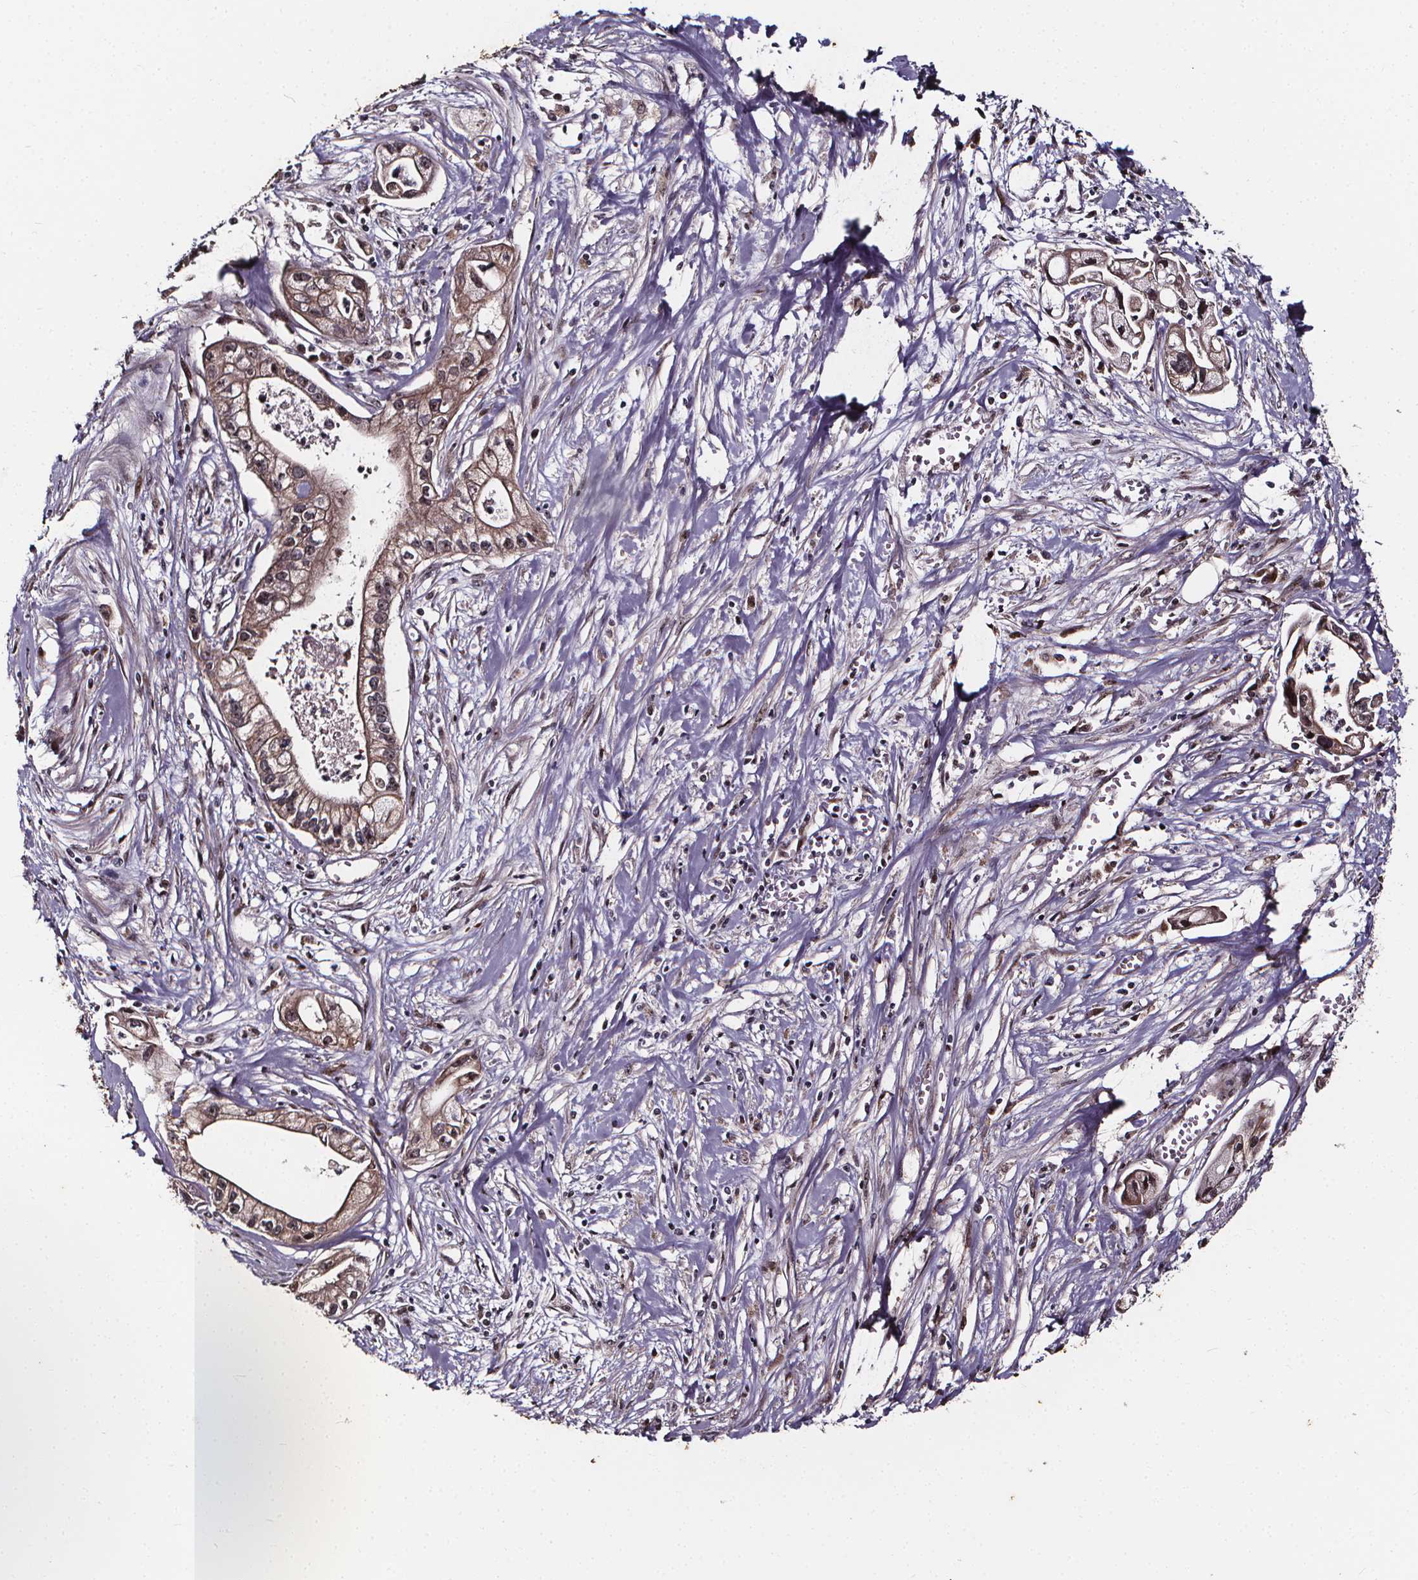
{"staining": {"intensity": "weak", "quantity": ">75%", "location": "cytoplasmic/membranous"}, "tissue": "pancreatic cancer", "cell_type": "Tumor cells", "image_type": "cancer", "snomed": [{"axis": "morphology", "description": "Adenocarcinoma, NOS"}, {"axis": "topography", "description": "Pancreas"}], "caption": "Pancreatic cancer stained with a brown dye shows weak cytoplasmic/membranous positive expression in about >75% of tumor cells.", "gene": "DDIT3", "patient": {"sex": "male", "age": 70}}